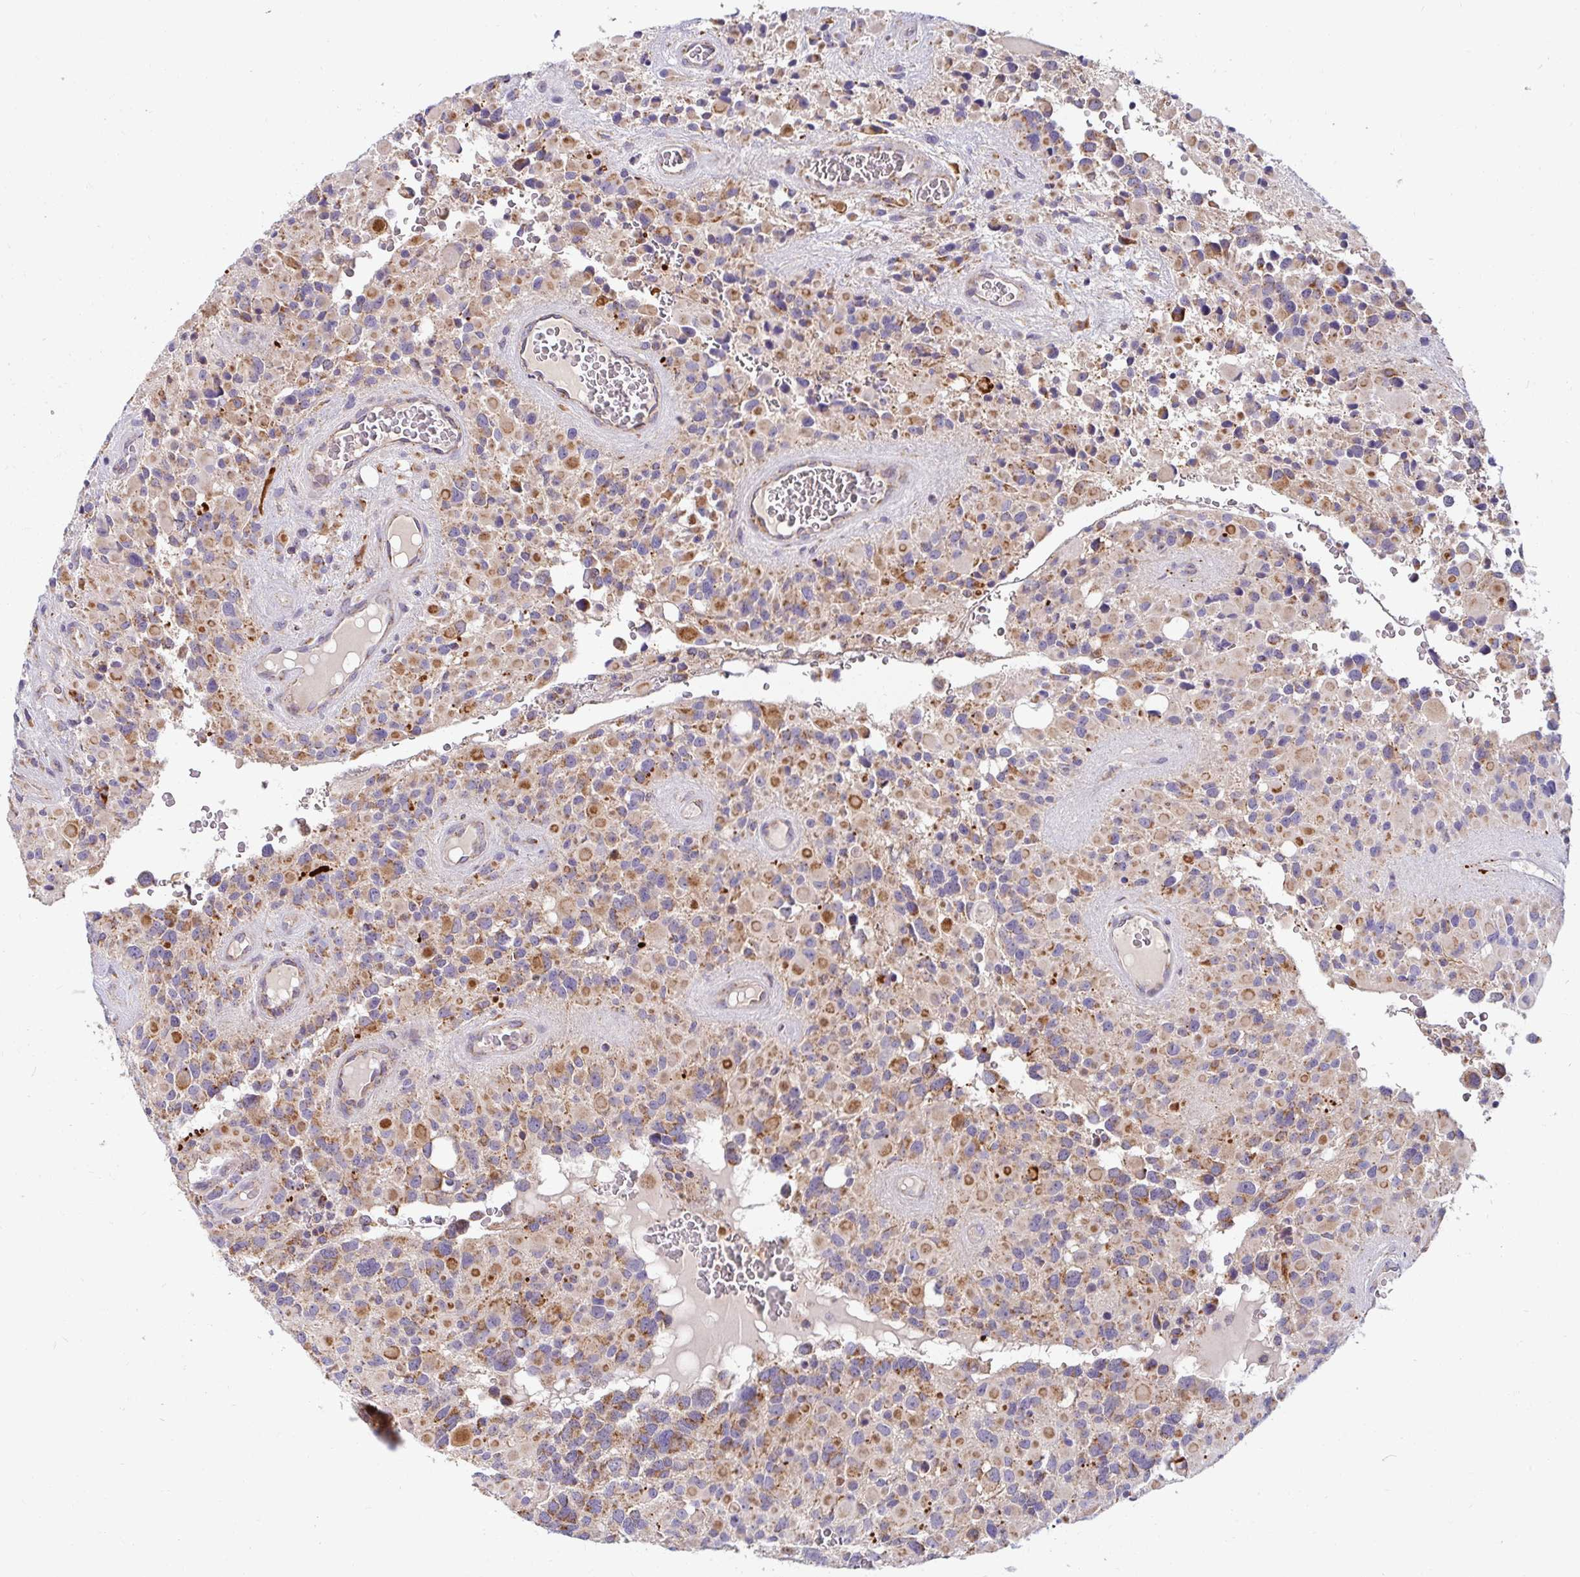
{"staining": {"intensity": "moderate", "quantity": "25%-75%", "location": "cytoplasmic/membranous"}, "tissue": "glioma", "cell_type": "Tumor cells", "image_type": "cancer", "snomed": [{"axis": "morphology", "description": "Glioma, malignant, High grade"}, {"axis": "topography", "description": "Brain"}], "caption": "Immunohistochemical staining of human high-grade glioma (malignant) displays moderate cytoplasmic/membranous protein expression in about 25%-75% of tumor cells.", "gene": "SKP2", "patient": {"sex": "female", "age": 40}}